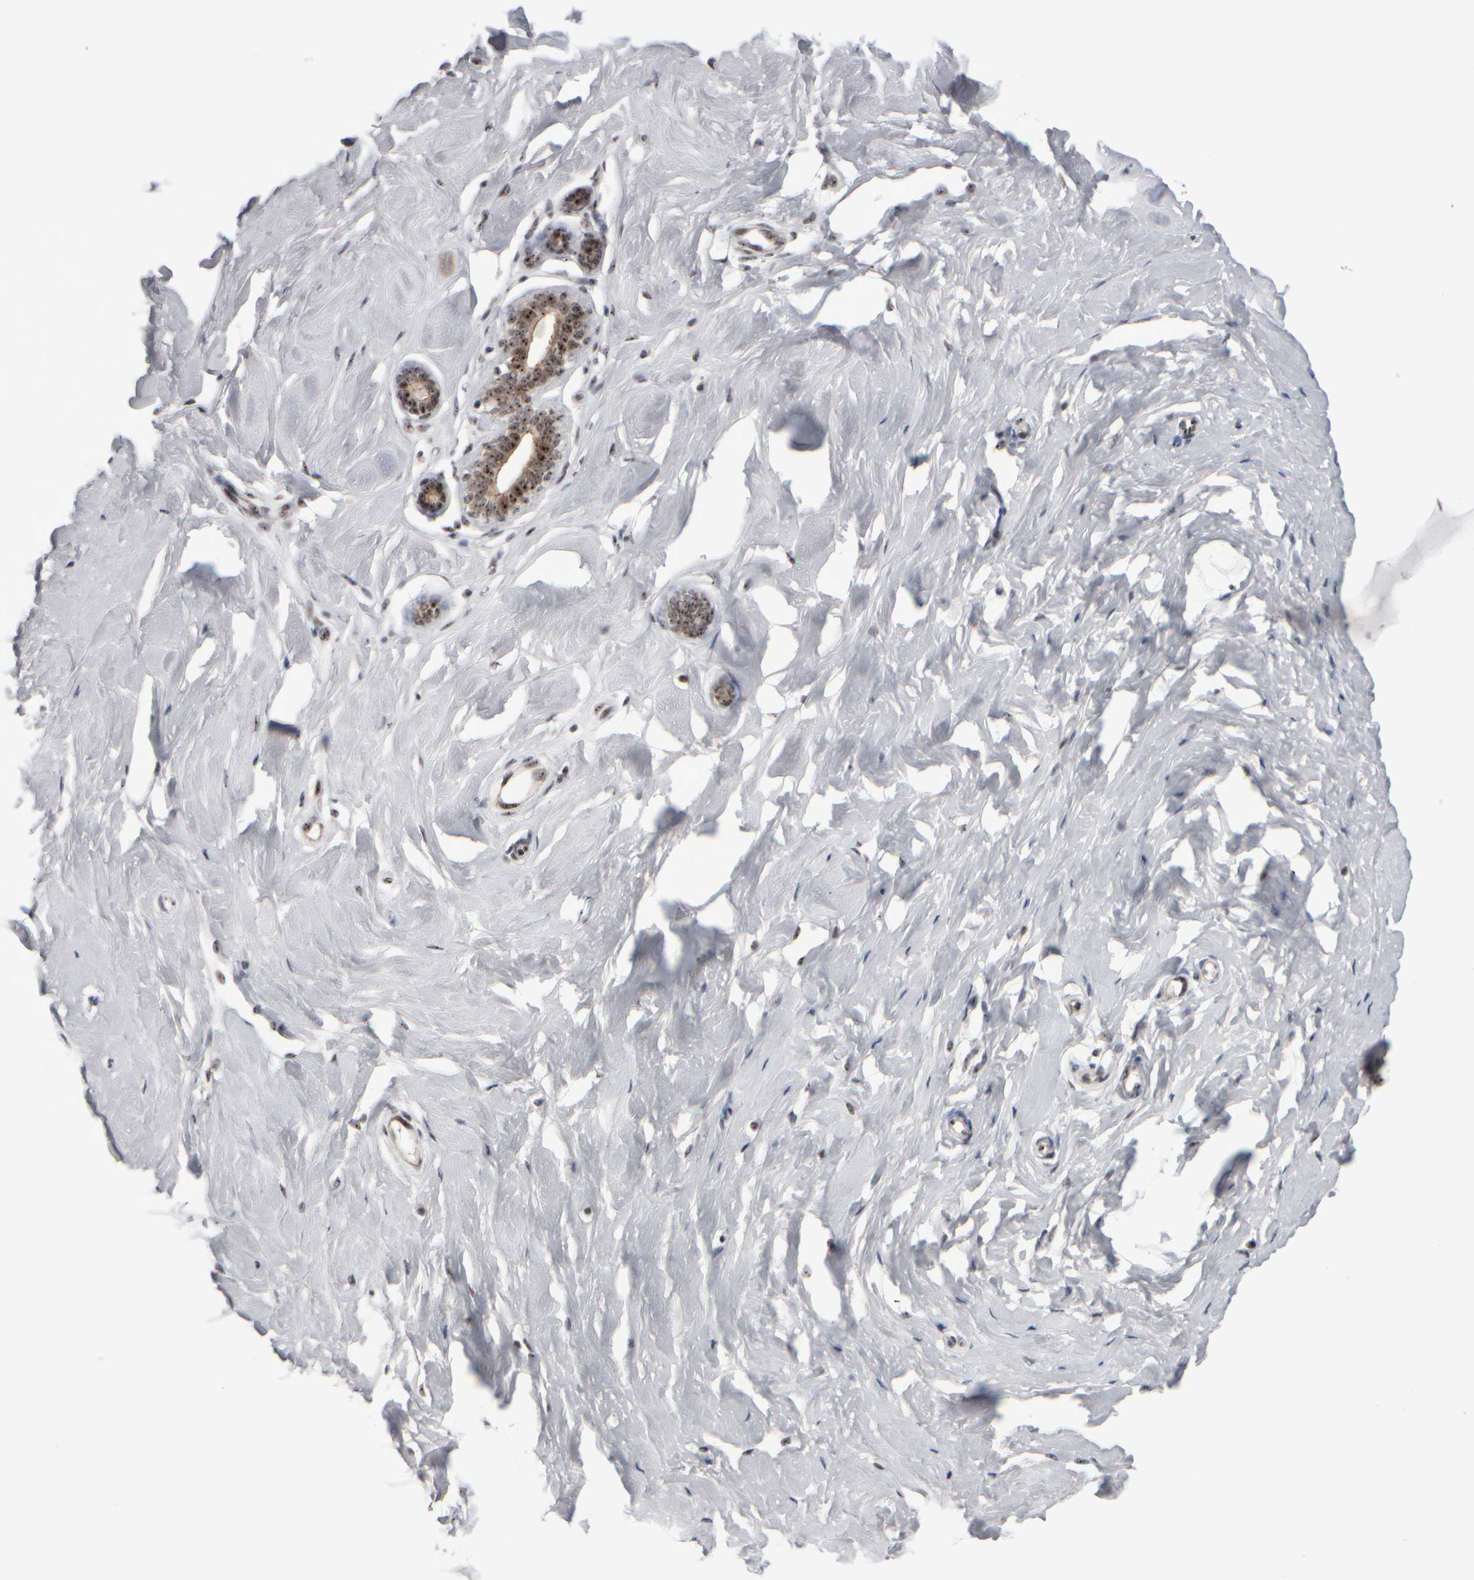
{"staining": {"intensity": "moderate", "quantity": ">75%", "location": "nuclear"}, "tissue": "breast", "cell_type": "Adipocytes", "image_type": "normal", "snomed": [{"axis": "morphology", "description": "Normal tissue, NOS"}, {"axis": "topography", "description": "Breast"}], "caption": "Breast stained with a brown dye demonstrates moderate nuclear positive staining in about >75% of adipocytes.", "gene": "SURF6", "patient": {"sex": "female", "age": 23}}